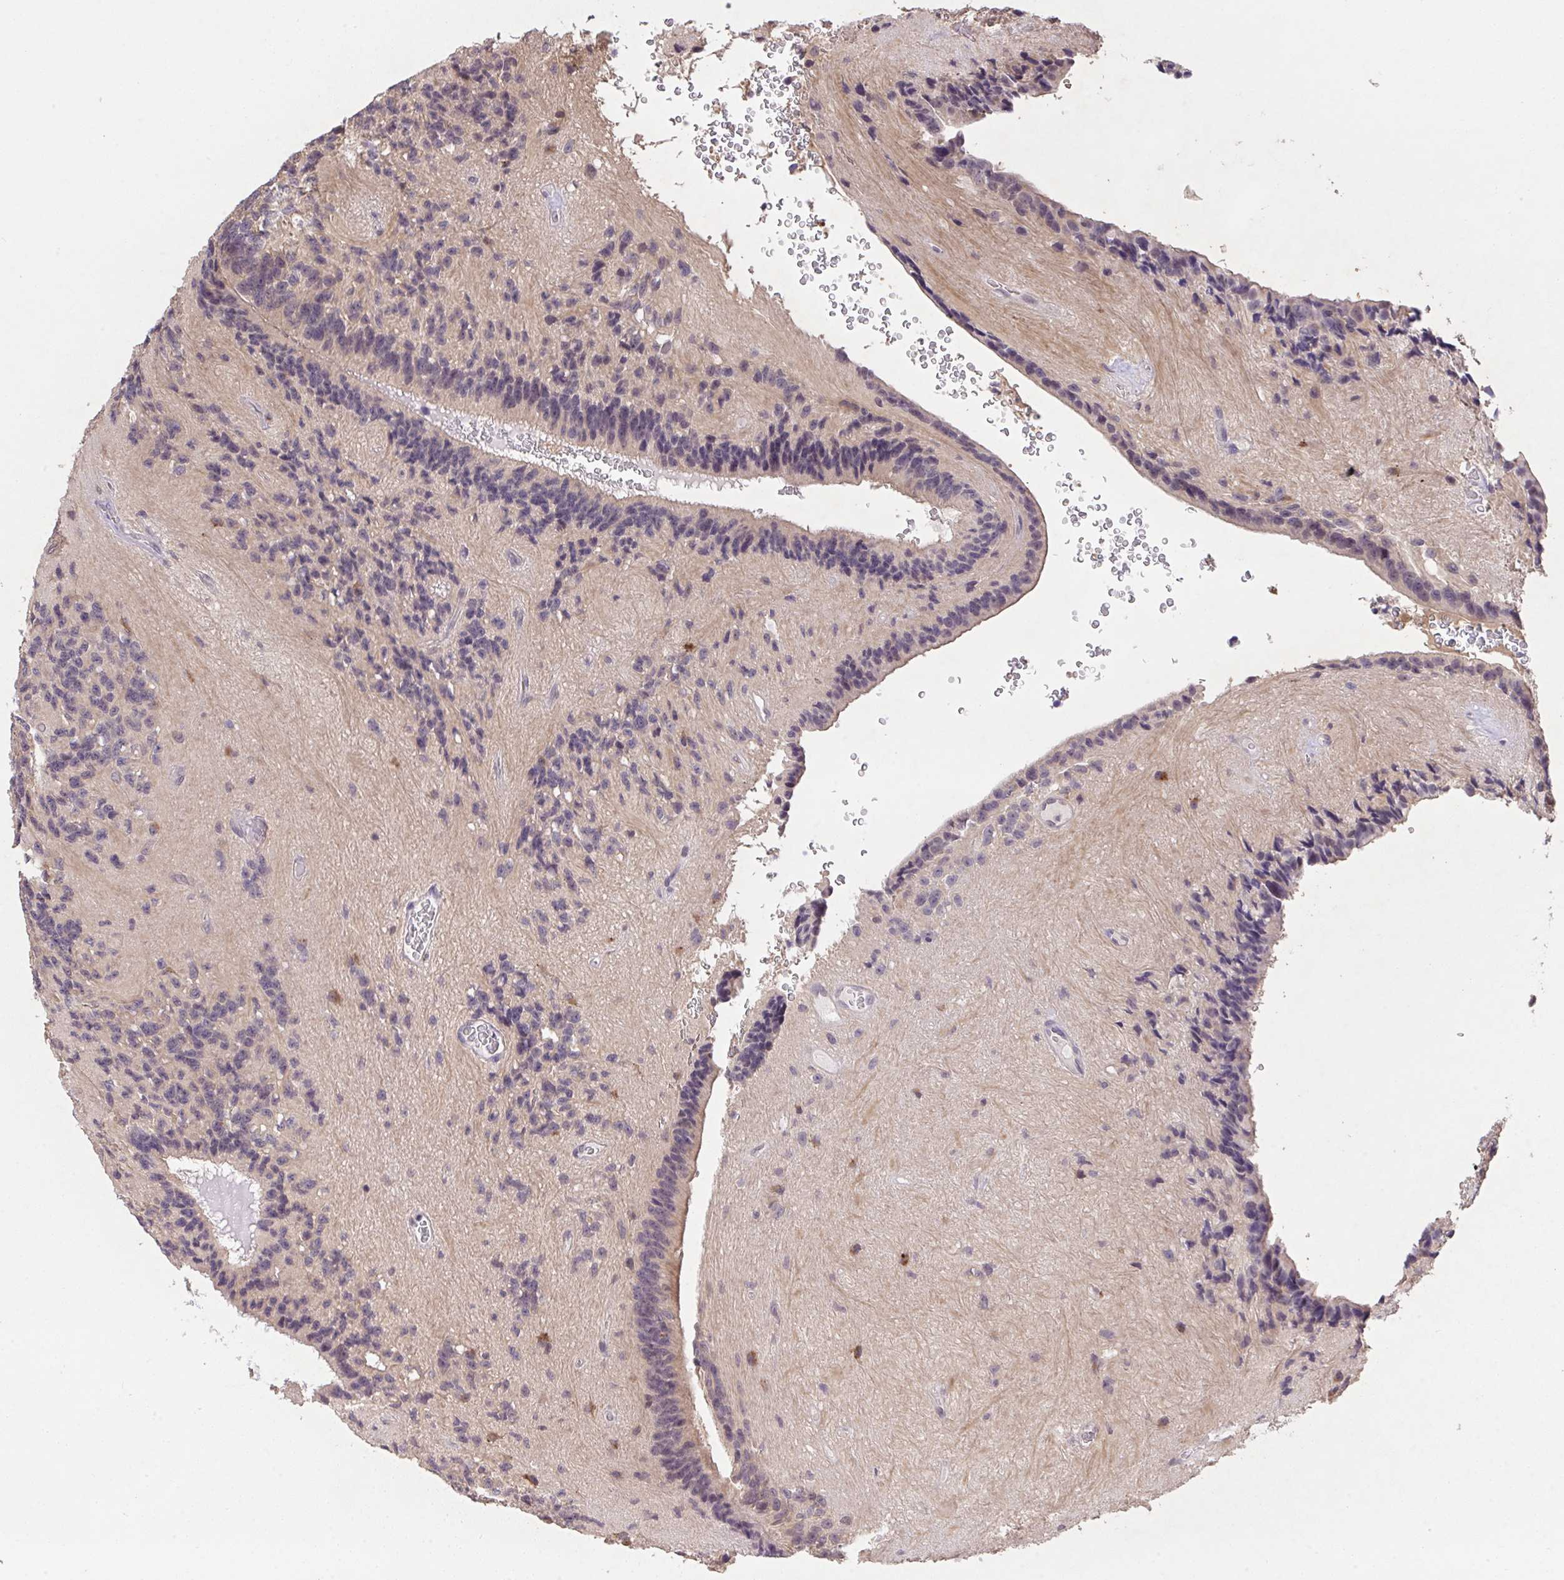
{"staining": {"intensity": "negative", "quantity": "none", "location": "none"}, "tissue": "glioma", "cell_type": "Tumor cells", "image_type": "cancer", "snomed": [{"axis": "morphology", "description": "Glioma, malignant, Low grade"}, {"axis": "topography", "description": "Brain"}], "caption": "Glioma stained for a protein using immunohistochemistry (IHC) exhibits no expression tumor cells.", "gene": "C12orf57", "patient": {"sex": "male", "age": 31}}